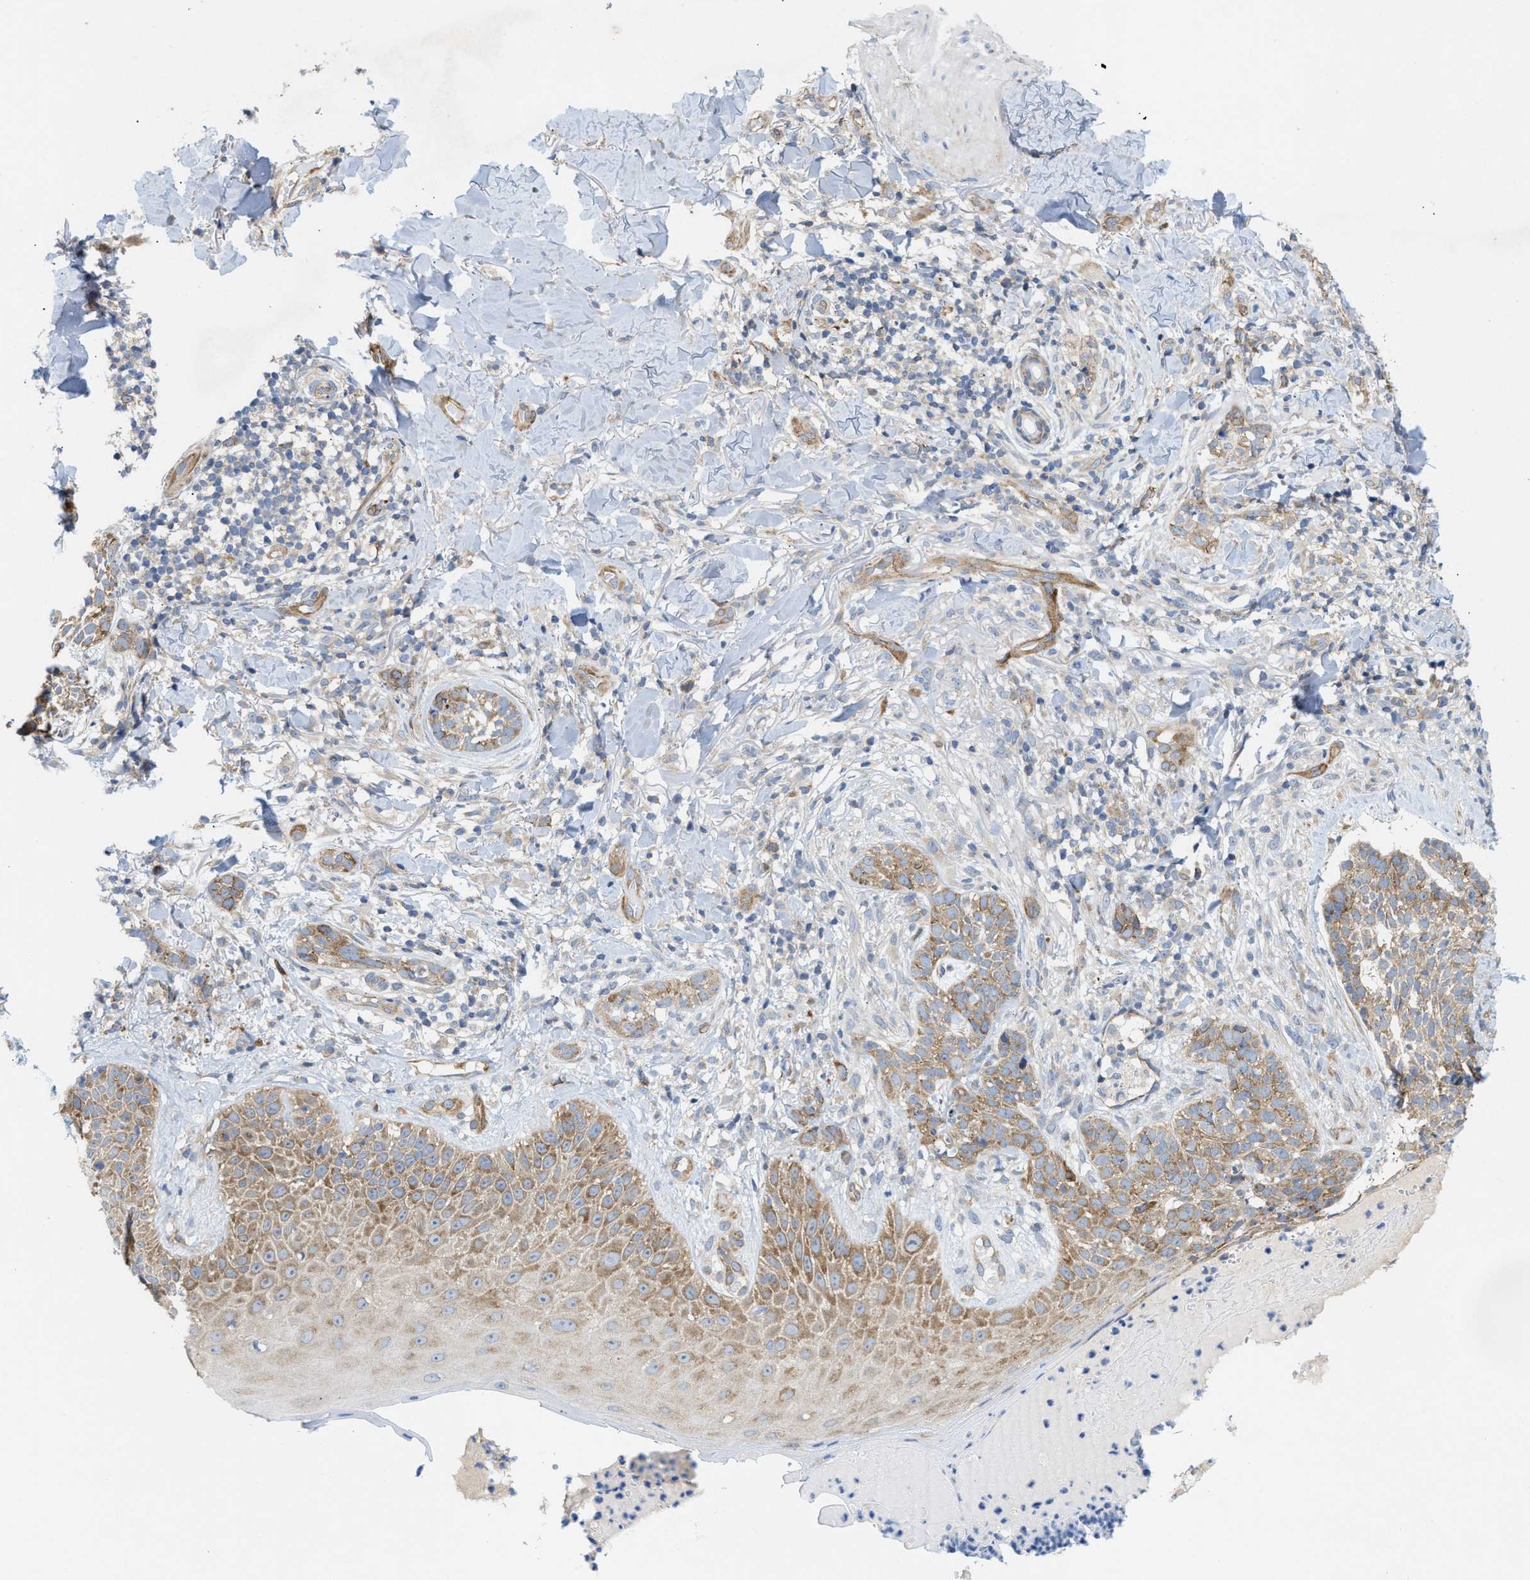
{"staining": {"intensity": "moderate", "quantity": ">75%", "location": "cytoplasmic/membranous"}, "tissue": "skin cancer", "cell_type": "Tumor cells", "image_type": "cancer", "snomed": [{"axis": "morphology", "description": "Normal tissue, NOS"}, {"axis": "morphology", "description": "Basal cell carcinoma"}, {"axis": "topography", "description": "Skin"}], "caption": "IHC (DAB (3,3'-diaminobenzidine)) staining of human skin cancer displays moderate cytoplasmic/membranous protein expression in approximately >75% of tumor cells. (brown staining indicates protein expression, while blue staining denotes nuclei).", "gene": "UBAP2", "patient": {"sex": "male", "age": 67}}